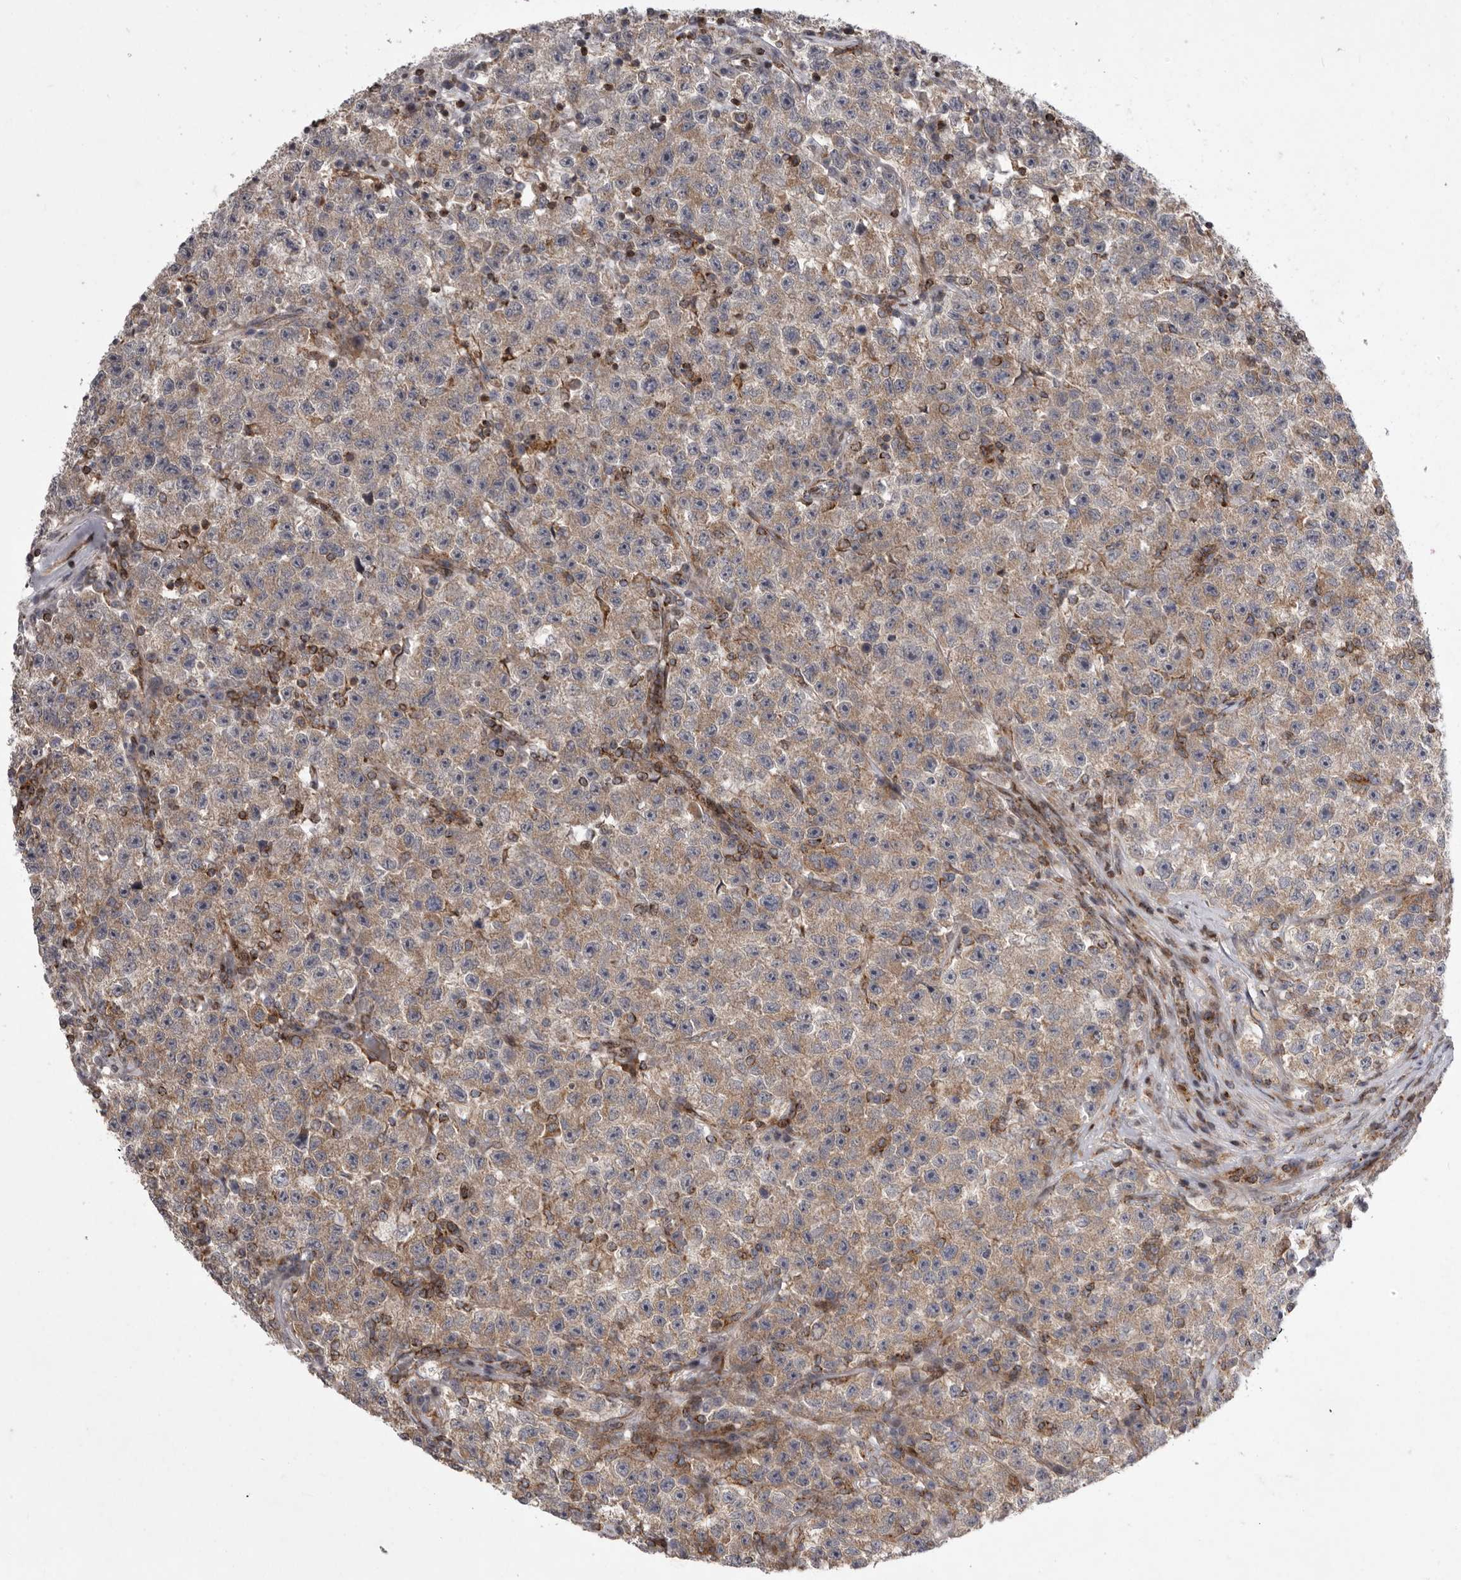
{"staining": {"intensity": "moderate", "quantity": ">75%", "location": "cytoplasmic/membranous"}, "tissue": "testis cancer", "cell_type": "Tumor cells", "image_type": "cancer", "snomed": [{"axis": "morphology", "description": "Seminoma, NOS"}, {"axis": "topography", "description": "Testis"}], "caption": "The histopathology image reveals immunohistochemical staining of testis cancer (seminoma). There is moderate cytoplasmic/membranous positivity is present in about >75% of tumor cells.", "gene": "MPZL1", "patient": {"sex": "male", "age": 22}}